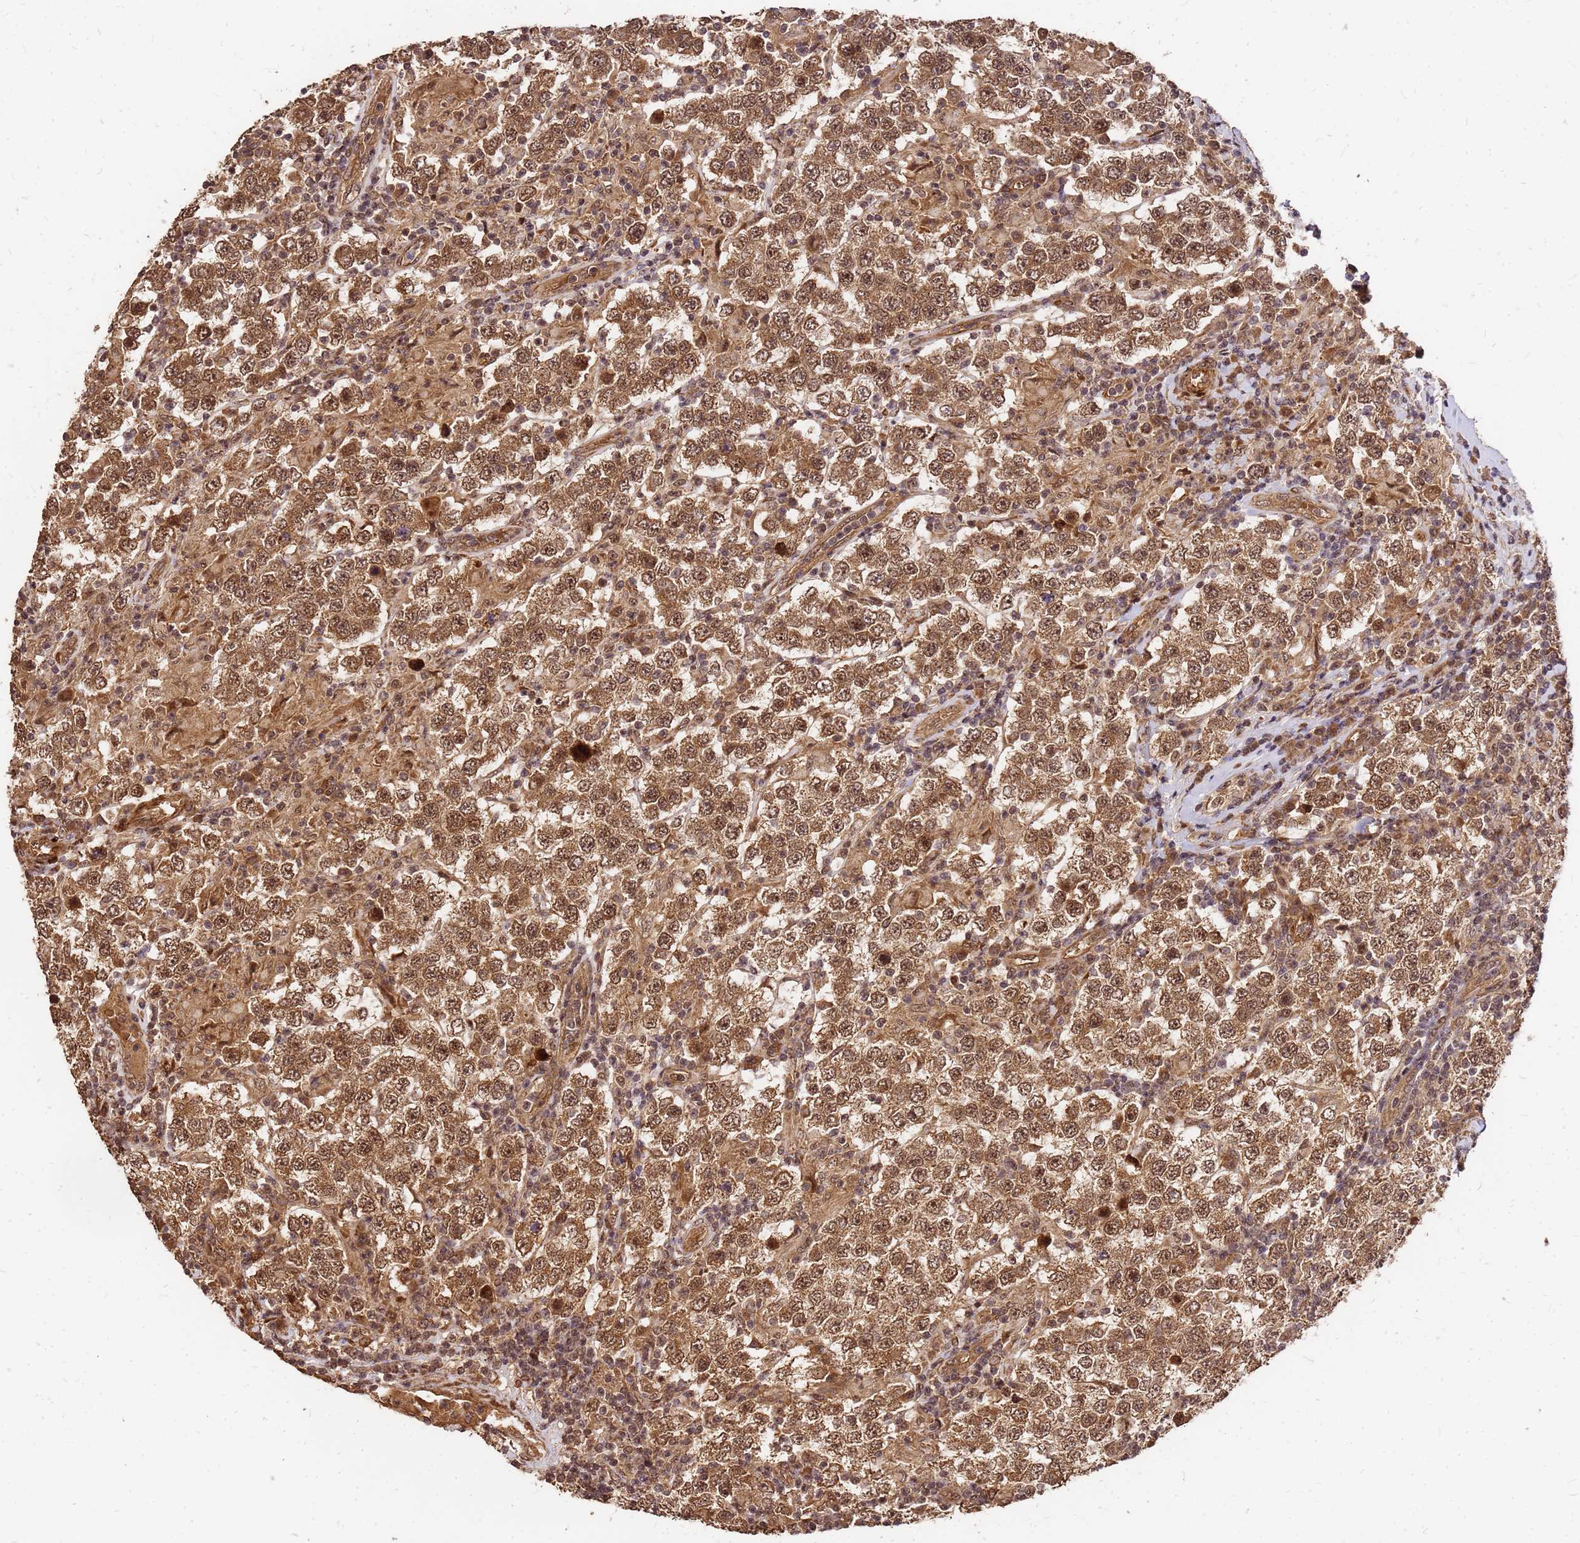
{"staining": {"intensity": "moderate", "quantity": ">75%", "location": "cytoplasmic/membranous,nuclear"}, "tissue": "testis cancer", "cell_type": "Tumor cells", "image_type": "cancer", "snomed": [{"axis": "morphology", "description": "Normal tissue, NOS"}, {"axis": "morphology", "description": "Urothelial carcinoma, High grade"}, {"axis": "morphology", "description": "Seminoma, NOS"}, {"axis": "morphology", "description": "Carcinoma, Embryonal, NOS"}, {"axis": "topography", "description": "Urinary bladder"}, {"axis": "topography", "description": "Testis"}], "caption": "Tumor cells display moderate cytoplasmic/membranous and nuclear staining in about >75% of cells in testis cancer.", "gene": "GPATCH8", "patient": {"sex": "male", "age": 41}}